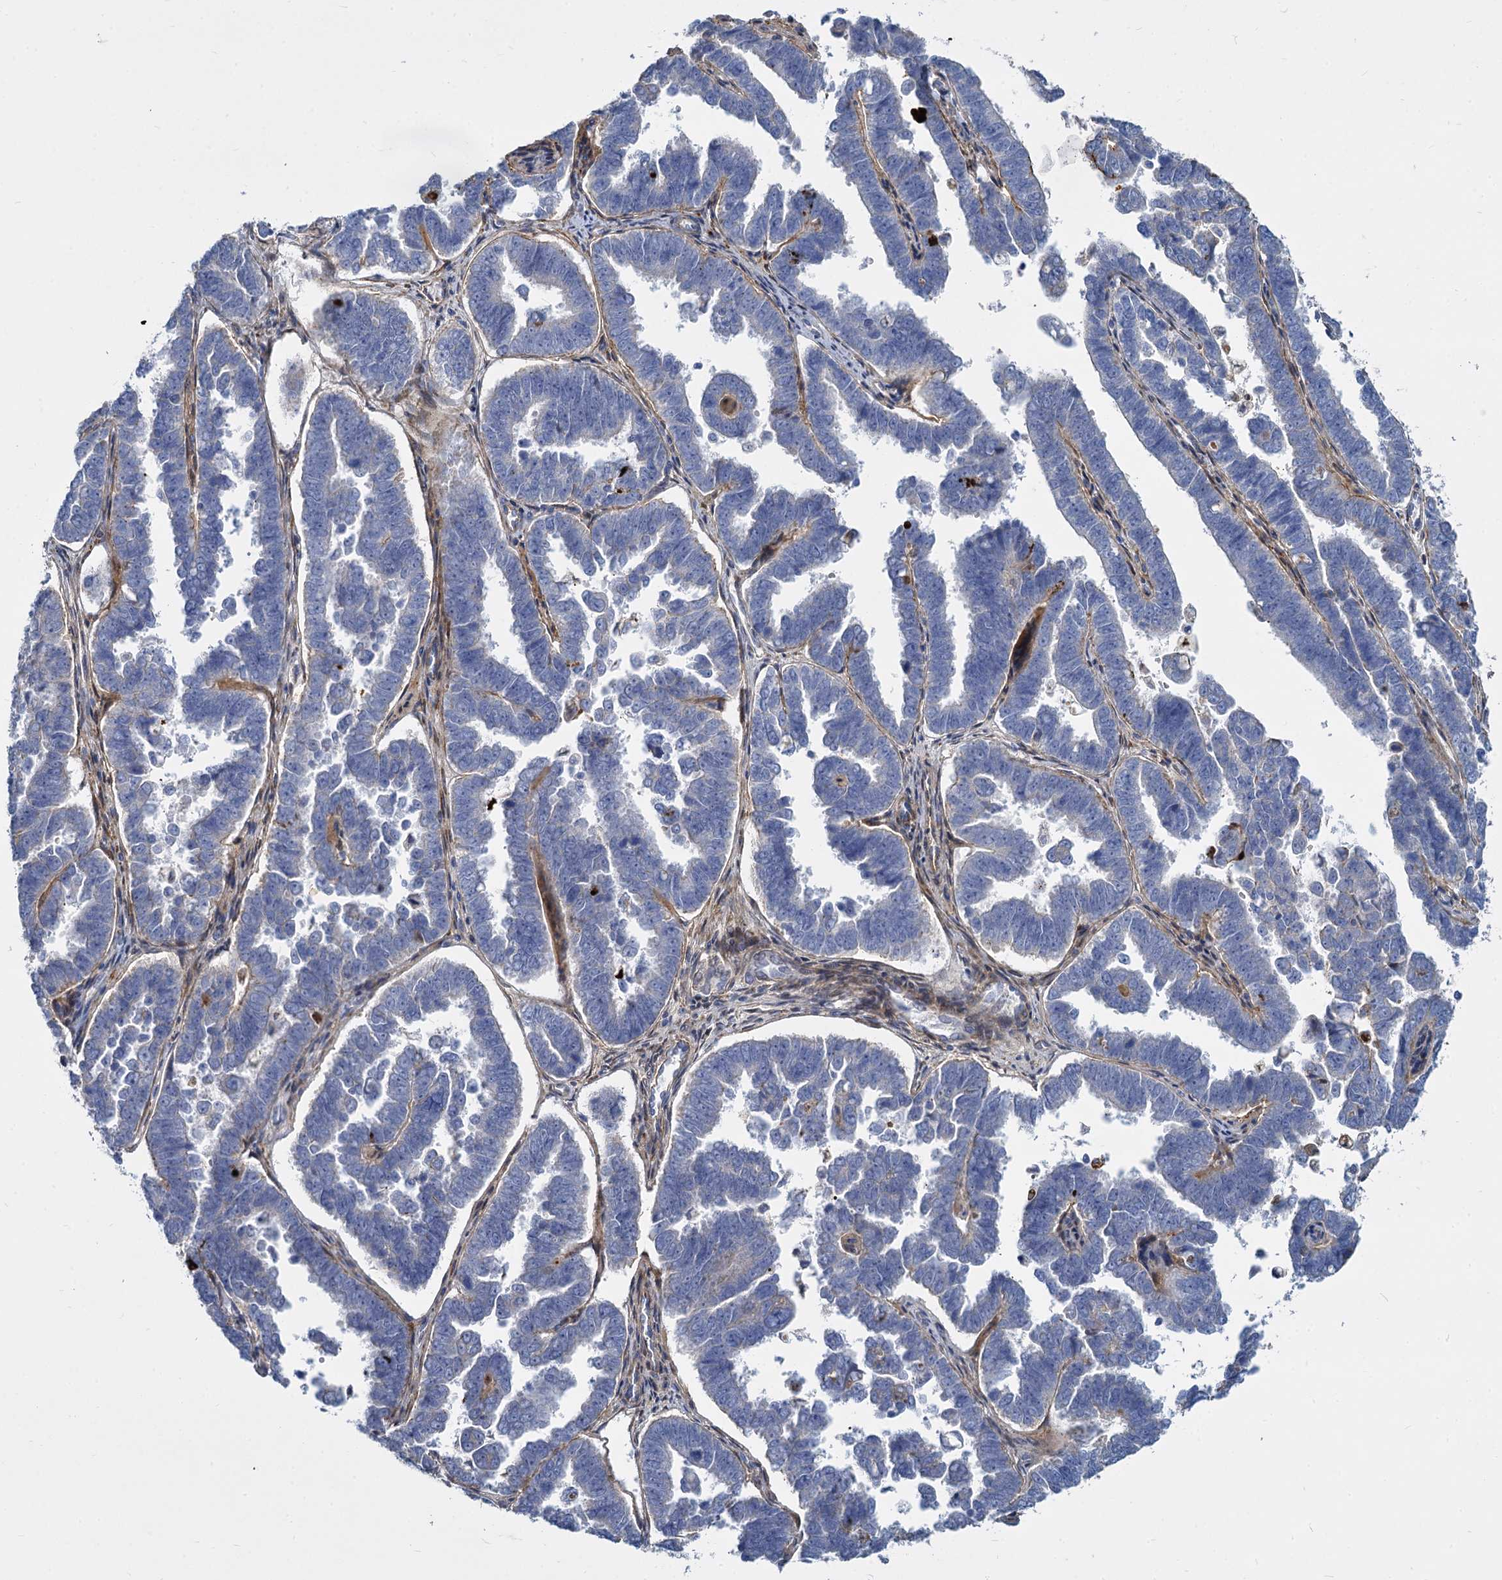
{"staining": {"intensity": "negative", "quantity": "none", "location": "none"}, "tissue": "endometrial cancer", "cell_type": "Tumor cells", "image_type": "cancer", "snomed": [{"axis": "morphology", "description": "Adenocarcinoma, NOS"}, {"axis": "topography", "description": "Endometrium"}], "caption": "DAB immunohistochemical staining of endometrial cancer (adenocarcinoma) reveals no significant expression in tumor cells.", "gene": "TRIM77", "patient": {"sex": "female", "age": 75}}